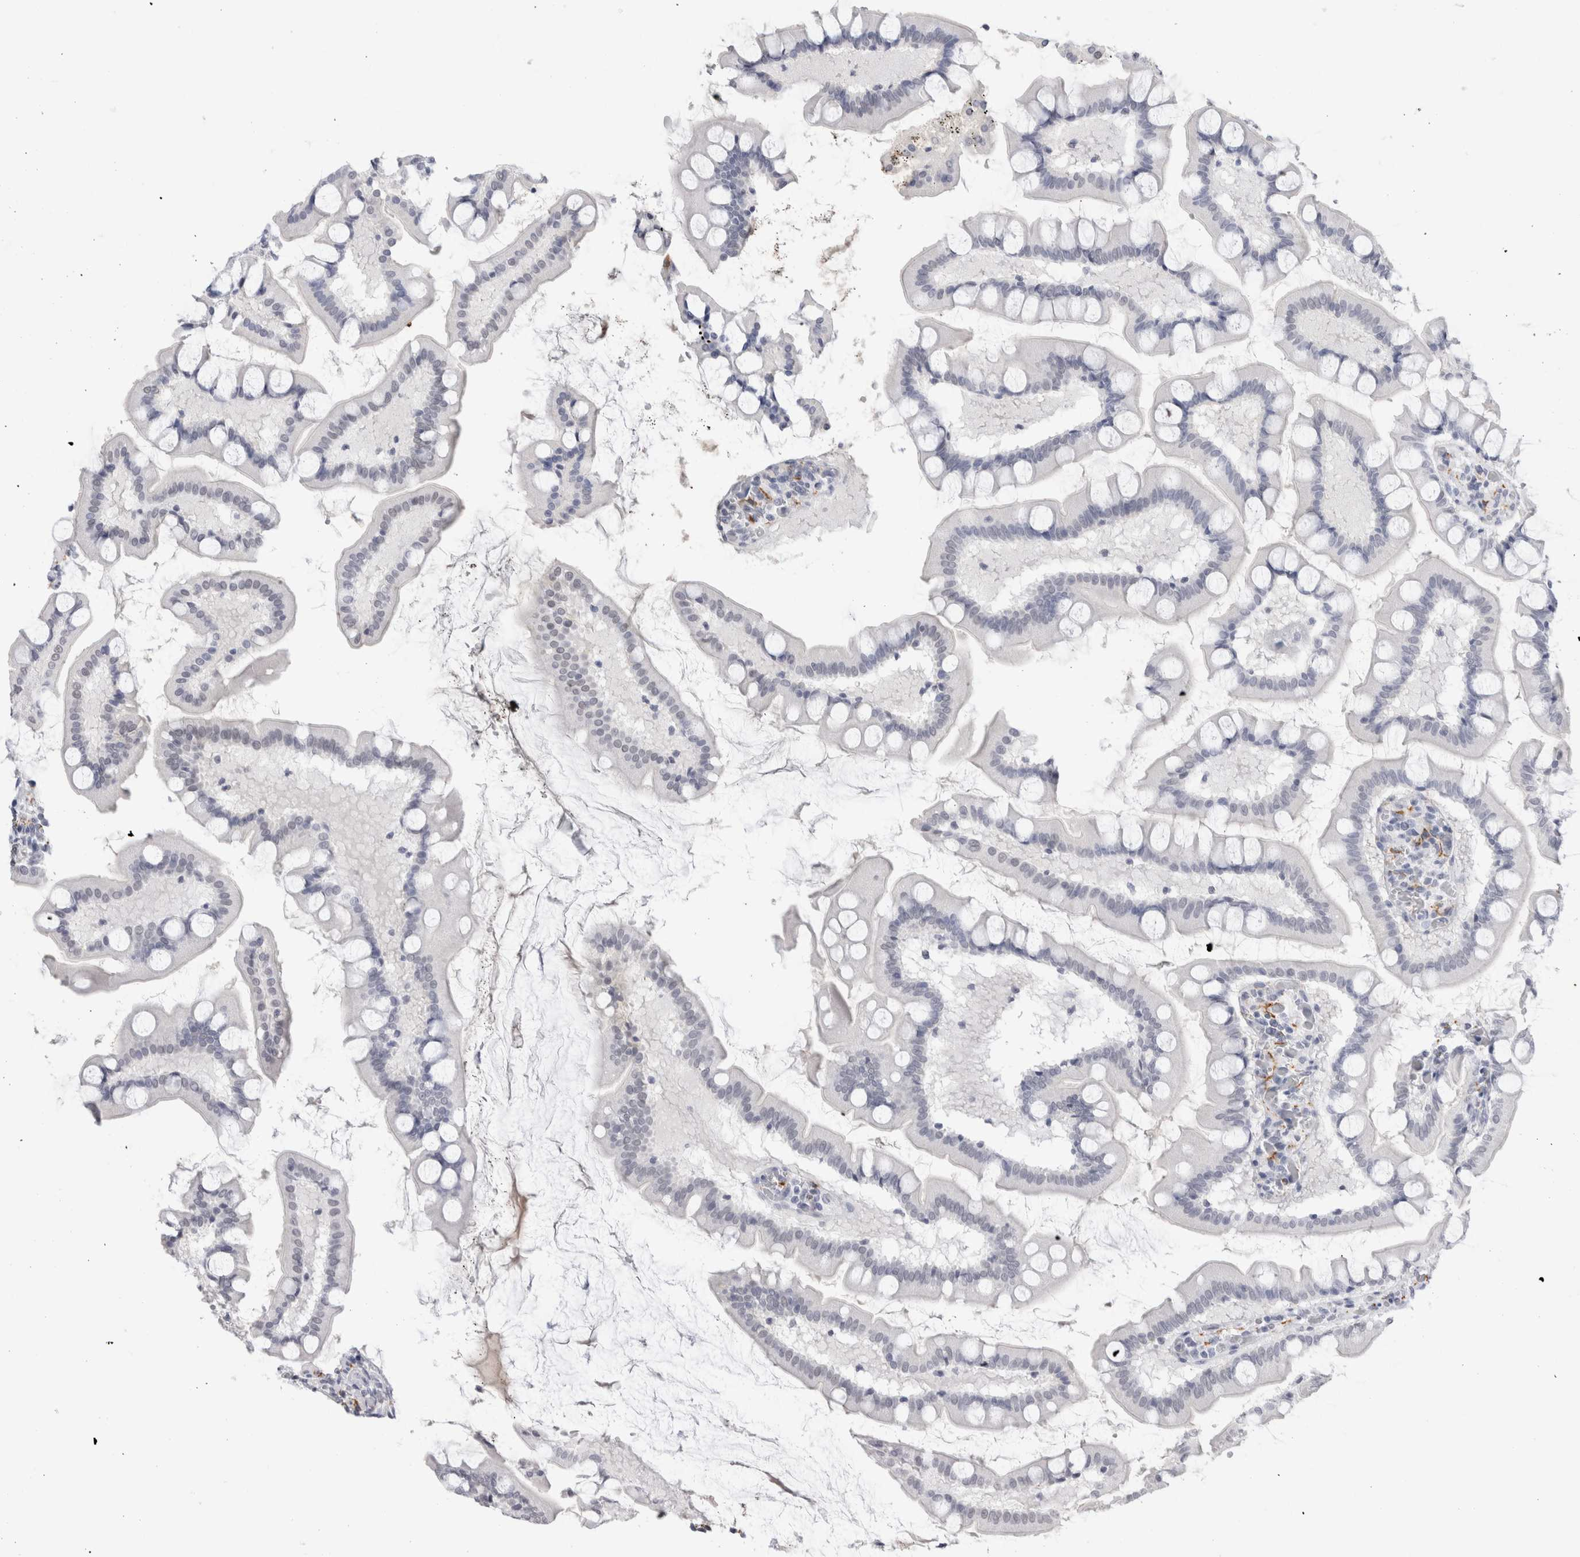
{"staining": {"intensity": "negative", "quantity": "none", "location": "none"}, "tissue": "small intestine", "cell_type": "Glandular cells", "image_type": "normal", "snomed": [{"axis": "morphology", "description": "Normal tissue, NOS"}, {"axis": "topography", "description": "Small intestine"}], "caption": "Immunohistochemical staining of normal small intestine displays no significant positivity in glandular cells. (Stains: DAB (3,3'-diaminobenzidine) immunohistochemistry with hematoxylin counter stain, Microscopy: brightfield microscopy at high magnification).", "gene": "CADM3", "patient": {"sex": "male", "age": 41}}